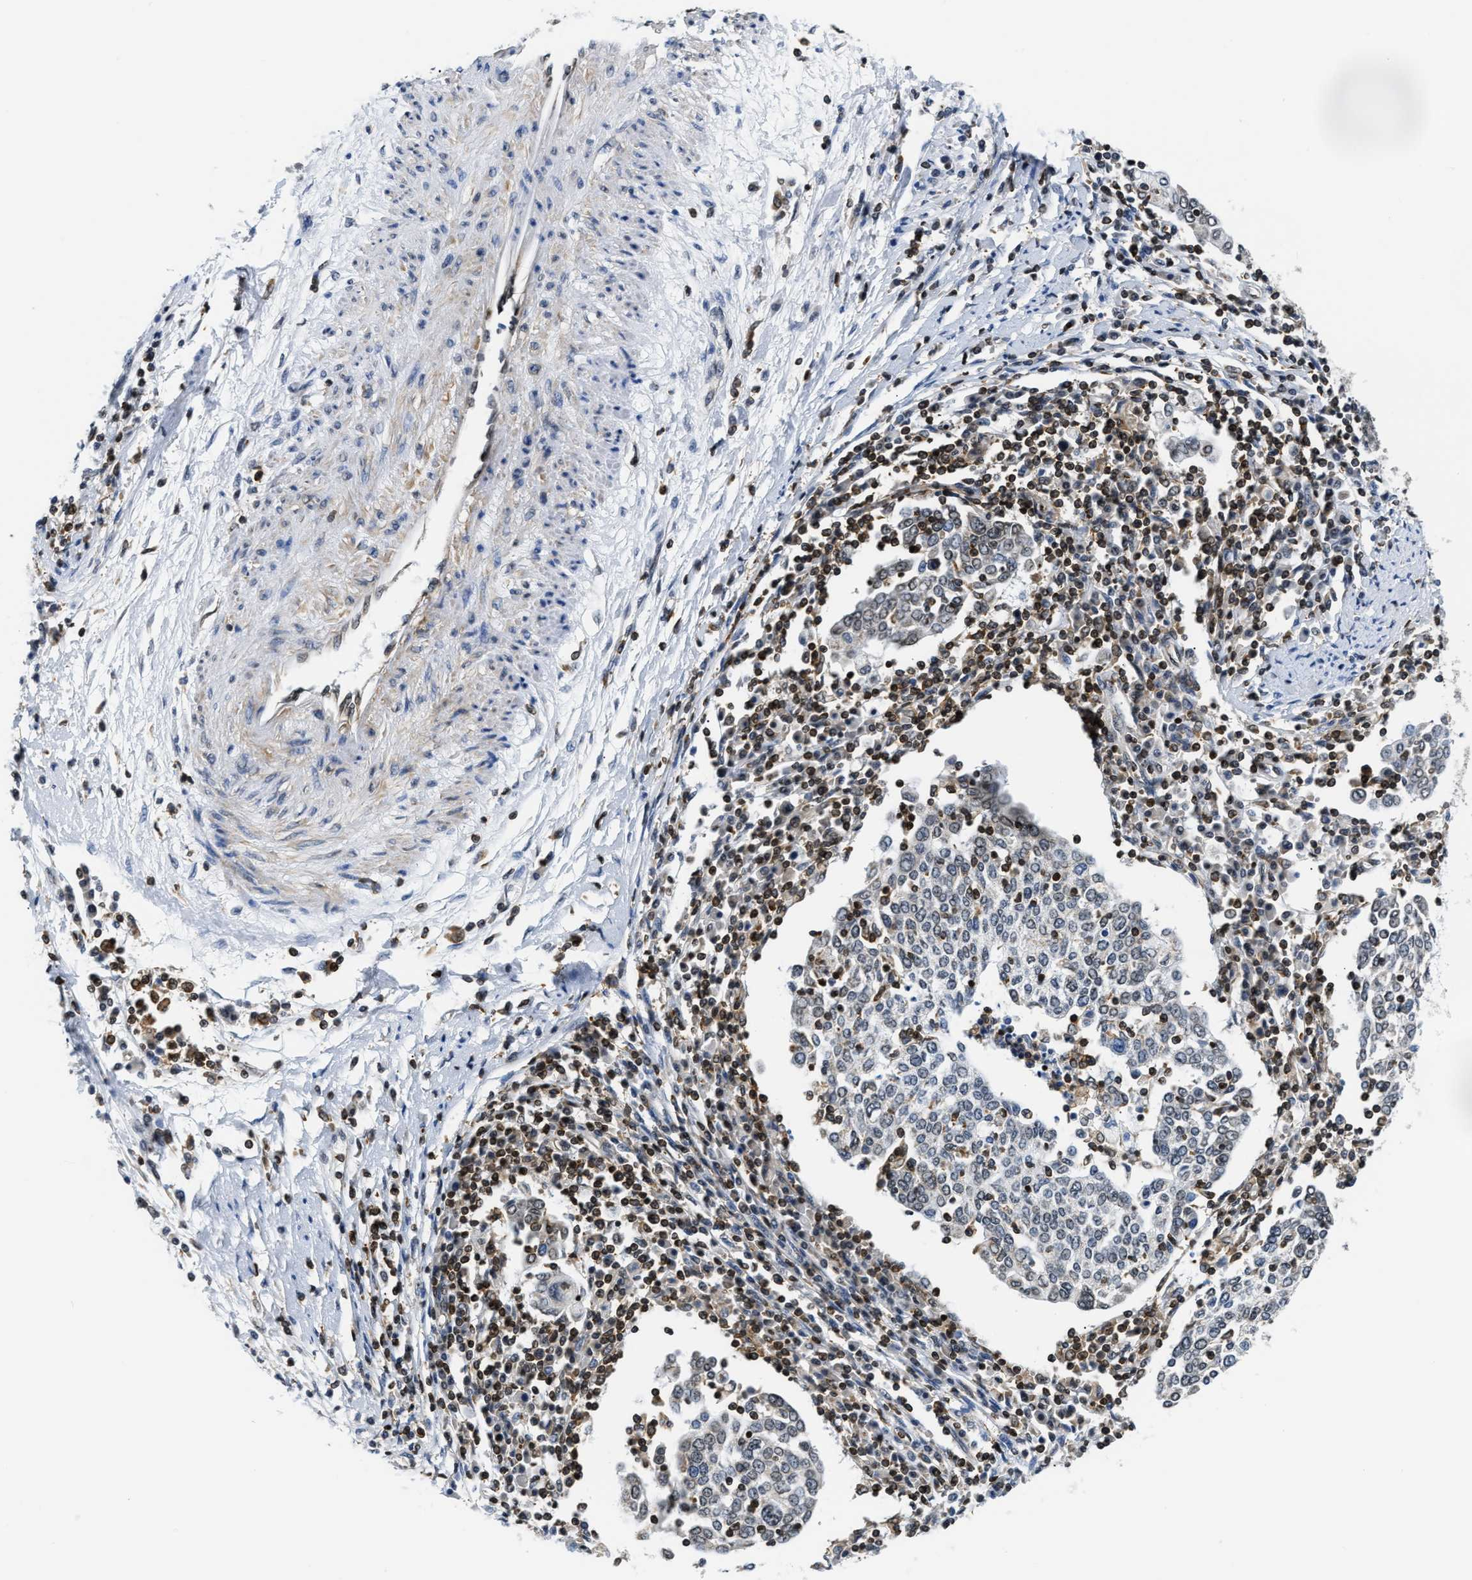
{"staining": {"intensity": "negative", "quantity": "none", "location": "none"}, "tissue": "cervical cancer", "cell_type": "Tumor cells", "image_type": "cancer", "snomed": [{"axis": "morphology", "description": "Squamous cell carcinoma, NOS"}, {"axis": "topography", "description": "Cervix"}], "caption": "This is an IHC image of cervical squamous cell carcinoma. There is no staining in tumor cells.", "gene": "STK10", "patient": {"sex": "female", "age": 40}}